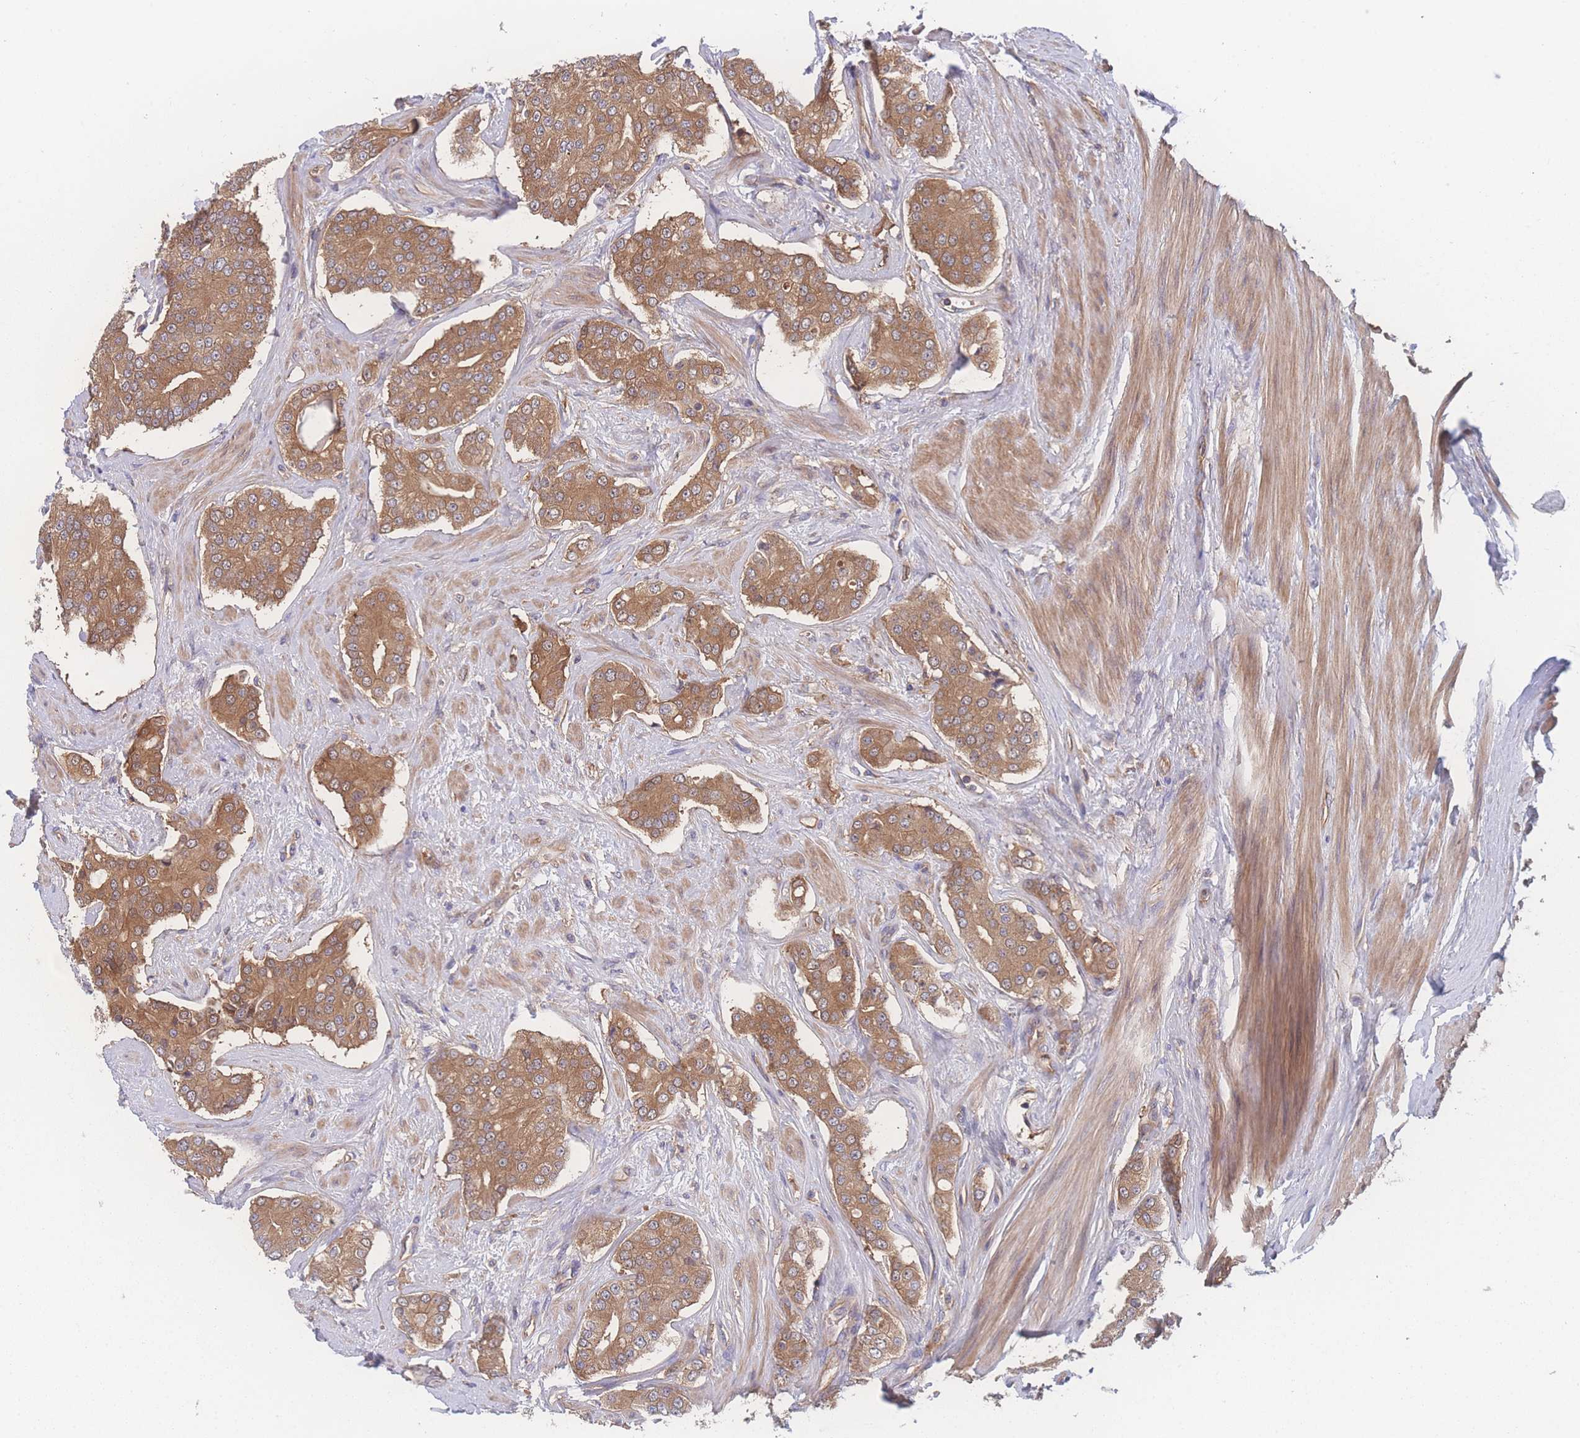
{"staining": {"intensity": "moderate", "quantity": ">75%", "location": "cytoplasmic/membranous"}, "tissue": "prostate cancer", "cell_type": "Tumor cells", "image_type": "cancer", "snomed": [{"axis": "morphology", "description": "Adenocarcinoma, High grade"}, {"axis": "topography", "description": "Prostate"}], "caption": "The photomicrograph exhibits immunohistochemical staining of prostate cancer. There is moderate cytoplasmic/membranous staining is seen in about >75% of tumor cells.", "gene": "CFAP97", "patient": {"sex": "male", "age": 71}}